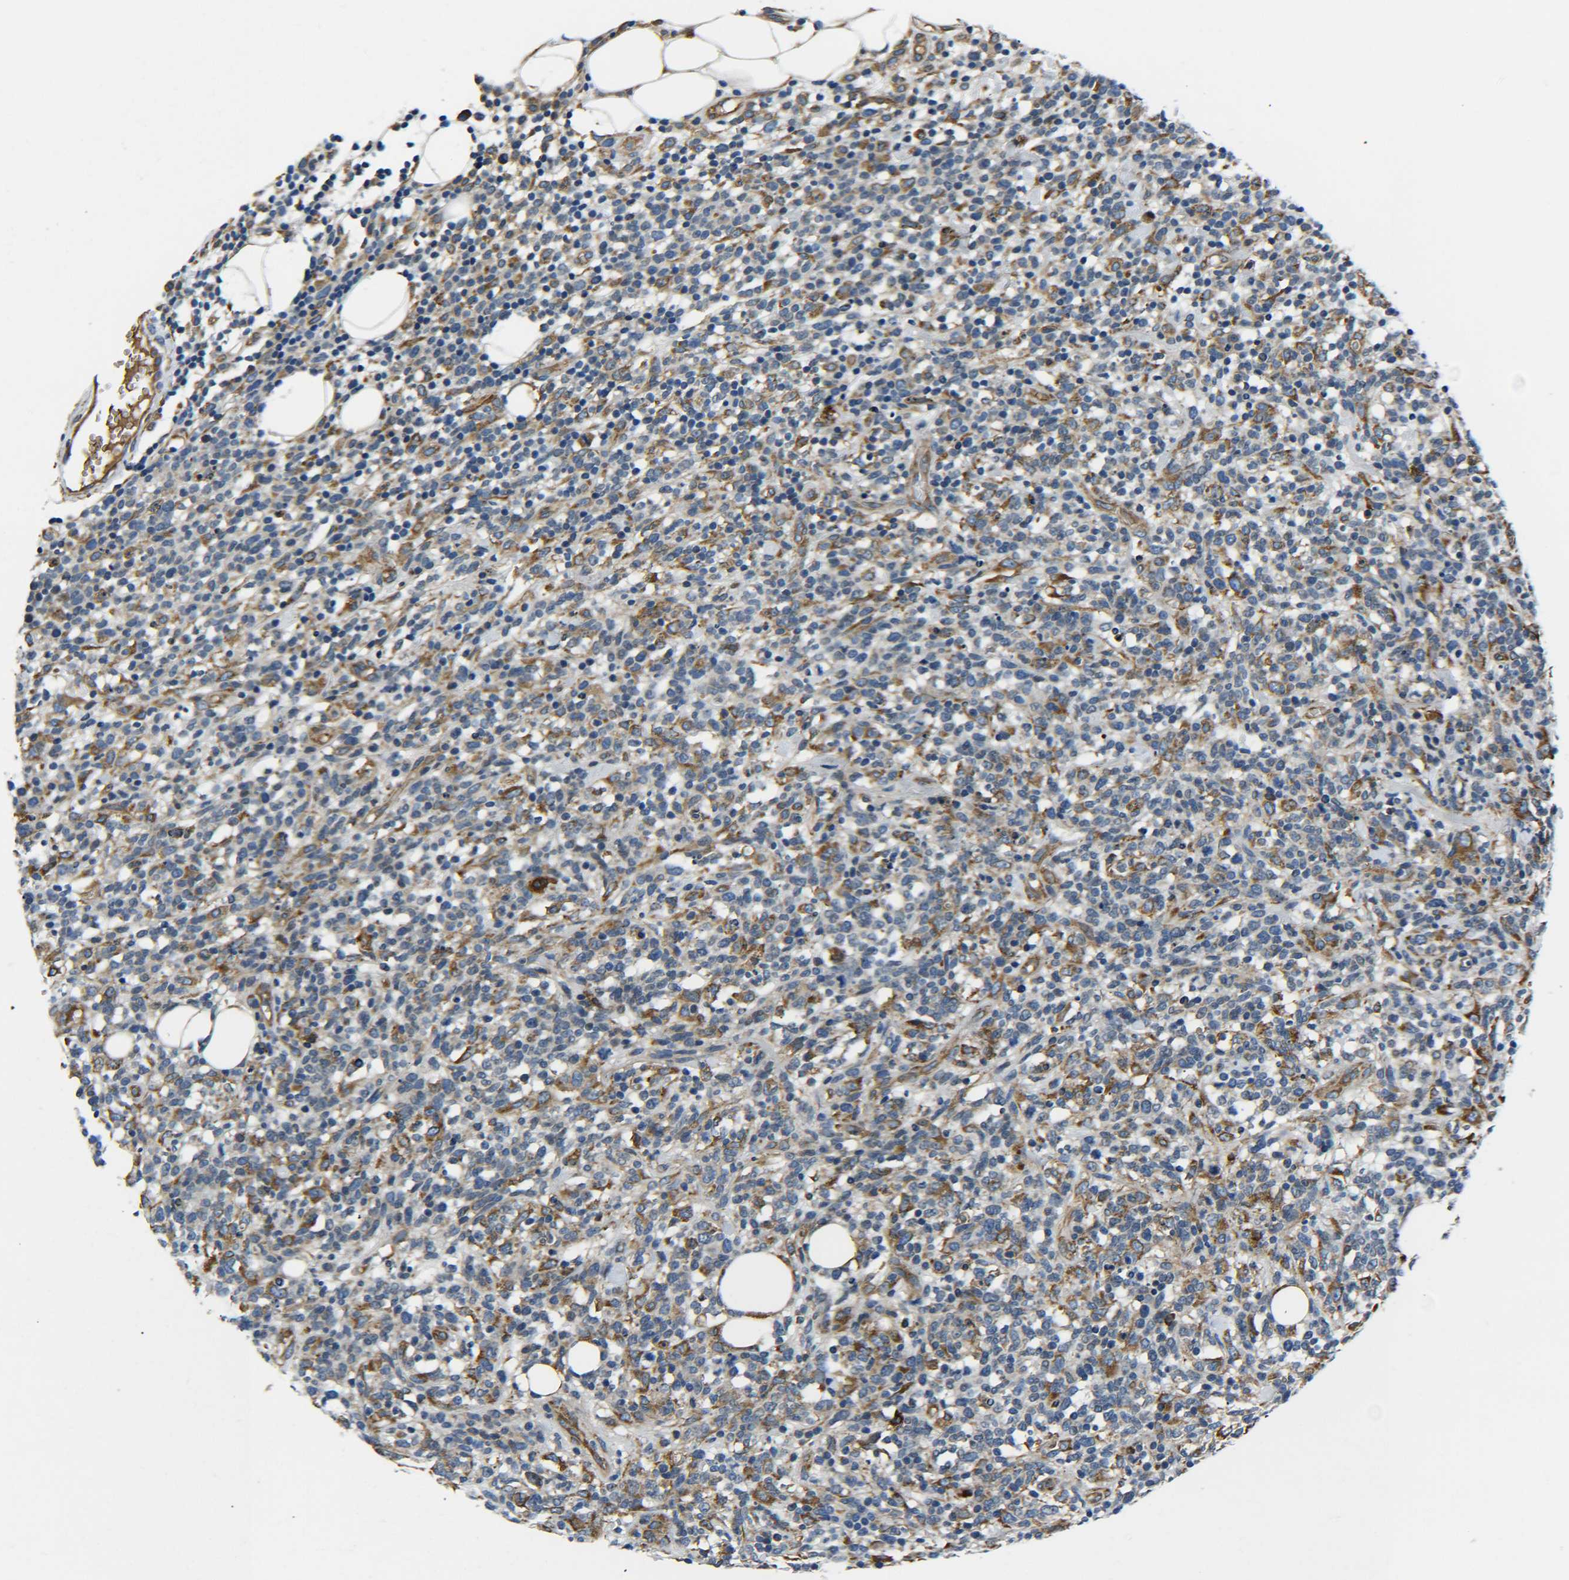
{"staining": {"intensity": "moderate", "quantity": "25%-75%", "location": "cytoplasmic/membranous"}, "tissue": "lymphoma", "cell_type": "Tumor cells", "image_type": "cancer", "snomed": [{"axis": "morphology", "description": "Malignant lymphoma, non-Hodgkin's type, High grade"}, {"axis": "topography", "description": "Lymph node"}], "caption": "Malignant lymphoma, non-Hodgkin's type (high-grade) tissue reveals moderate cytoplasmic/membranous staining in approximately 25%-75% of tumor cells", "gene": "PREB", "patient": {"sex": "female", "age": 73}}